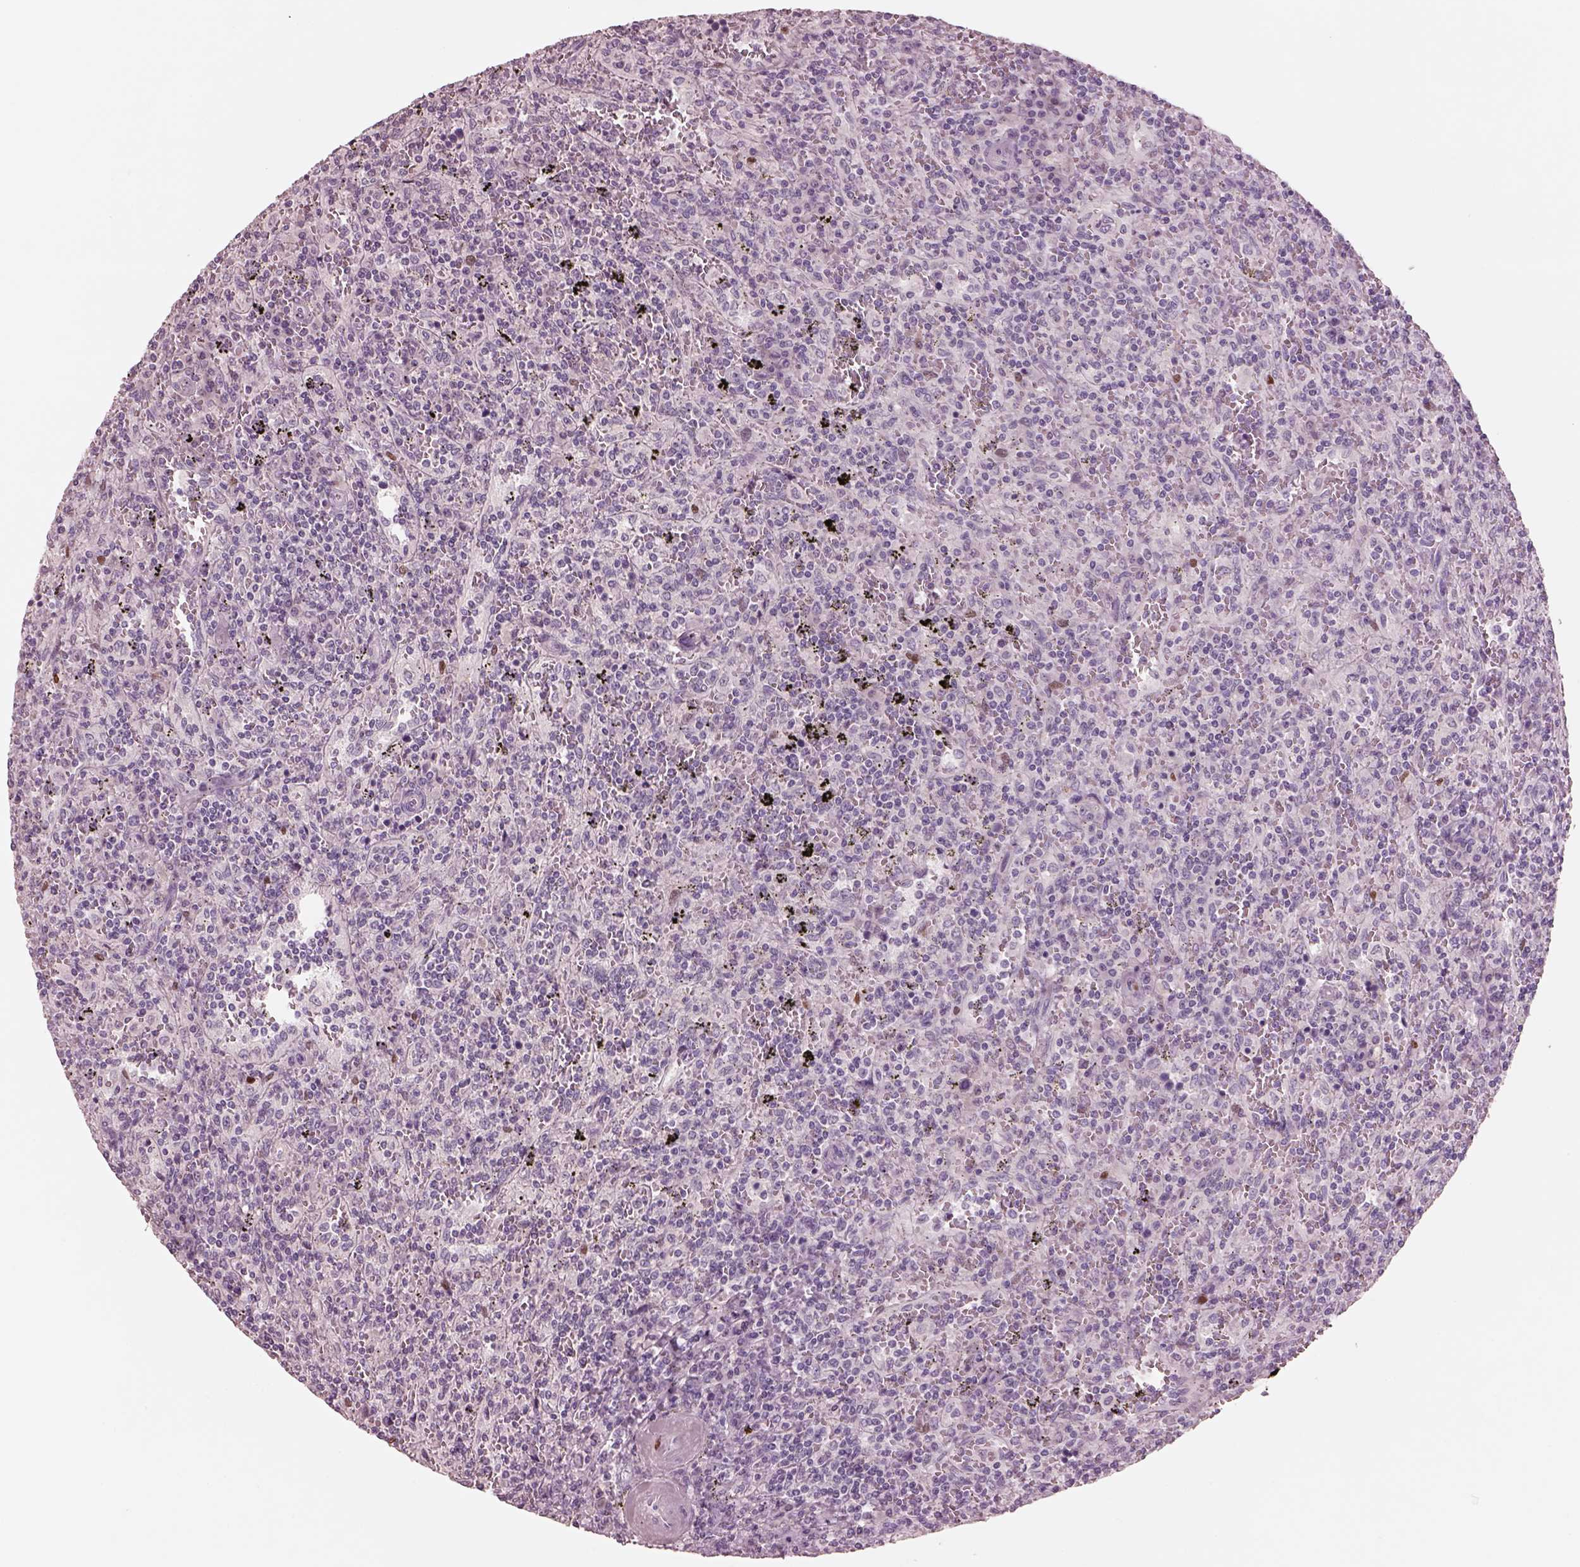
{"staining": {"intensity": "negative", "quantity": "none", "location": "none"}, "tissue": "lymphoma", "cell_type": "Tumor cells", "image_type": "cancer", "snomed": [{"axis": "morphology", "description": "Malignant lymphoma, non-Hodgkin's type, Low grade"}, {"axis": "topography", "description": "Spleen"}], "caption": "A histopathology image of lymphoma stained for a protein exhibits no brown staining in tumor cells.", "gene": "SOX9", "patient": {"sex": "male", "age": 62}}